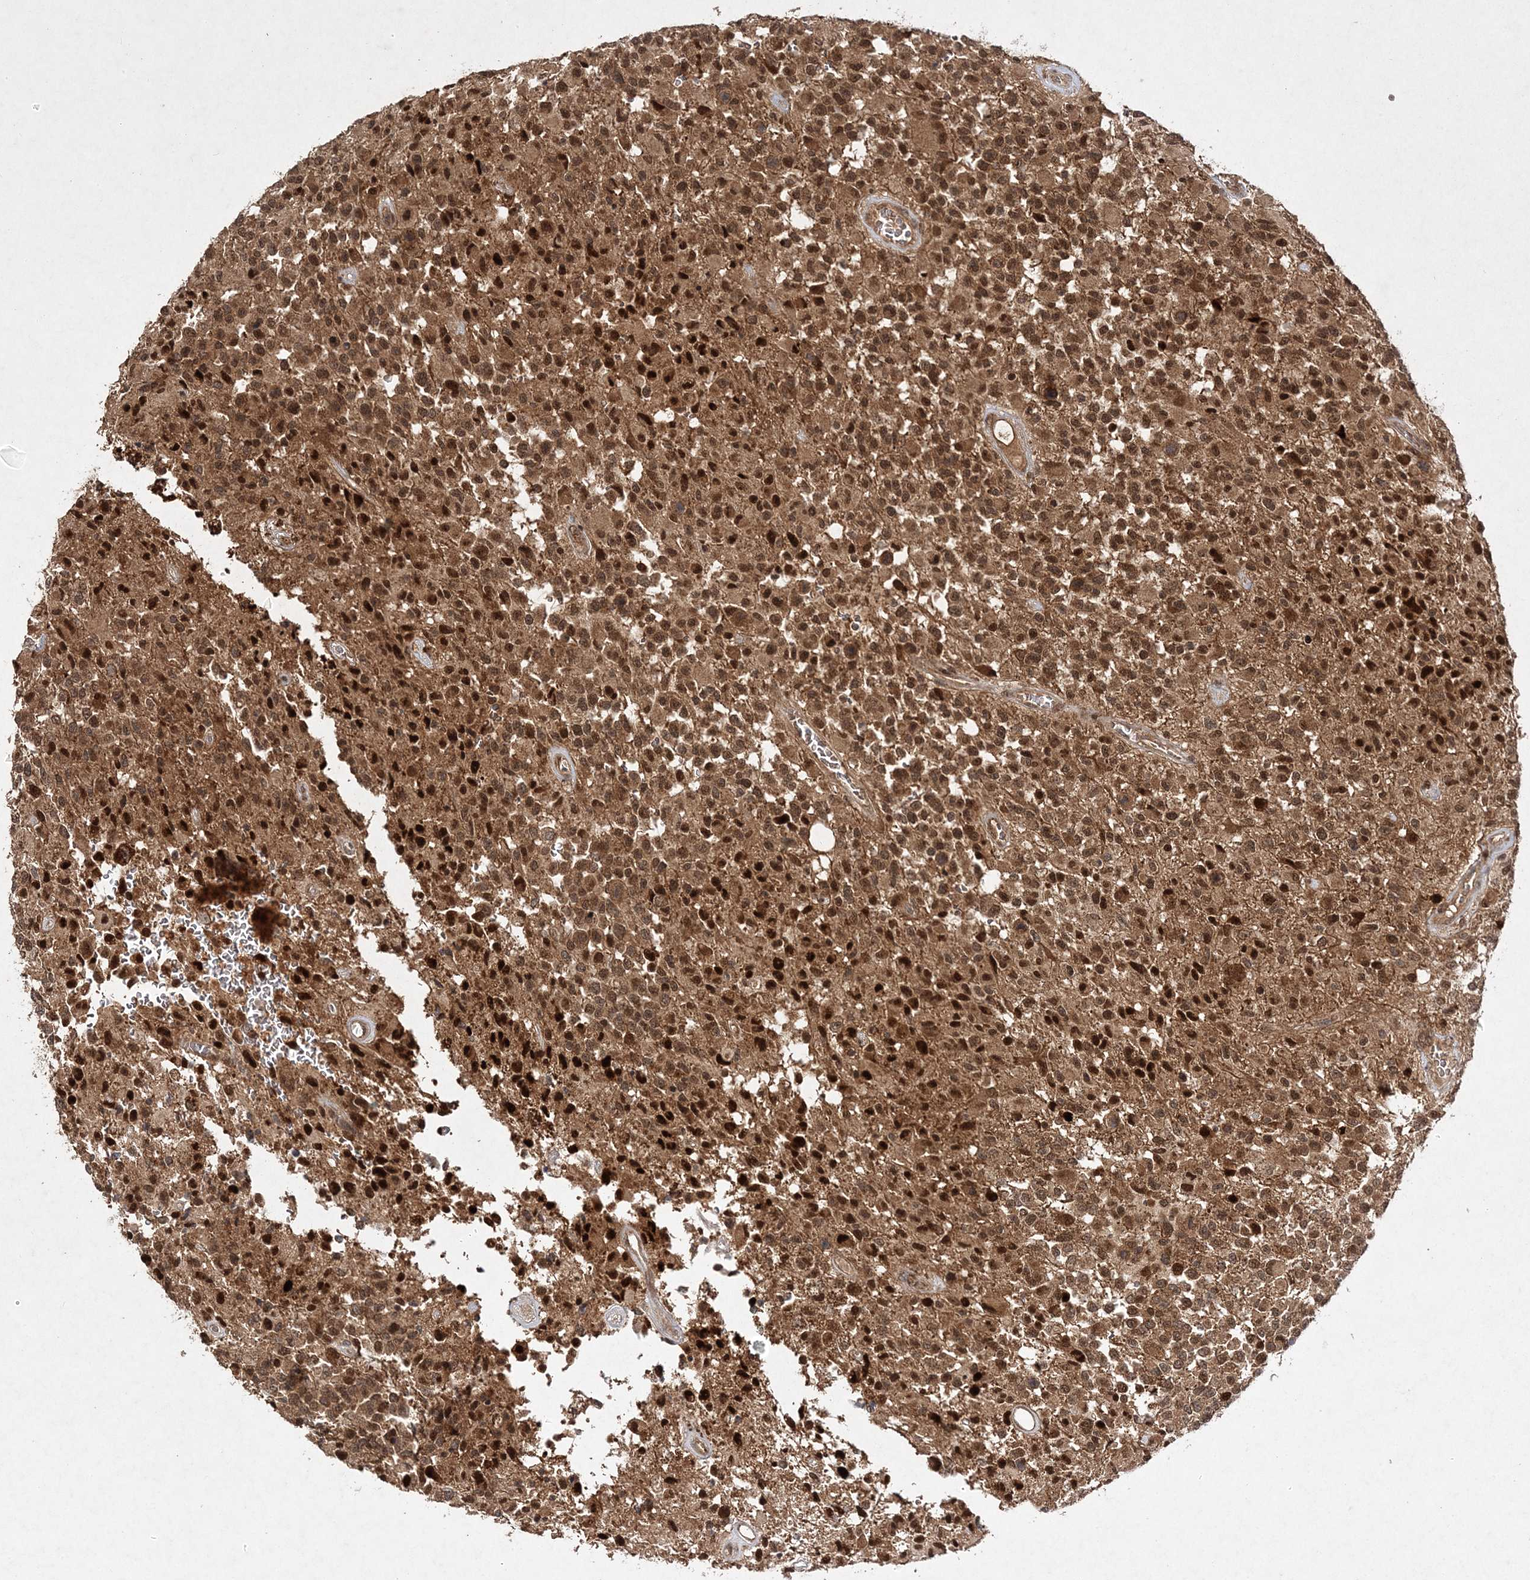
{"staining": {"intensity": "moderate", "quantity": ">75%", "location": "cytoplasmic/membranous,nuclear"}, "tissue": "glioma", "cell_type": "Tumor cells", "image_type": "cancer", "snomed": [{"axis": "morphology", "description": "Glioma, malignant, High grade"}, {"axis": "morphology", "description": "Glioblastoma, NOS"}, {"axis": "topography", "description": "Brain"}], "caption": "Brown immunohistochemical staining in glioblastoma displays moderate cytoplasmic/membranous and nuclear expression in approximately >75% of tumor cells.", "gene": "NIF3L1", "patient": {"sex": "male", "age": 60}}